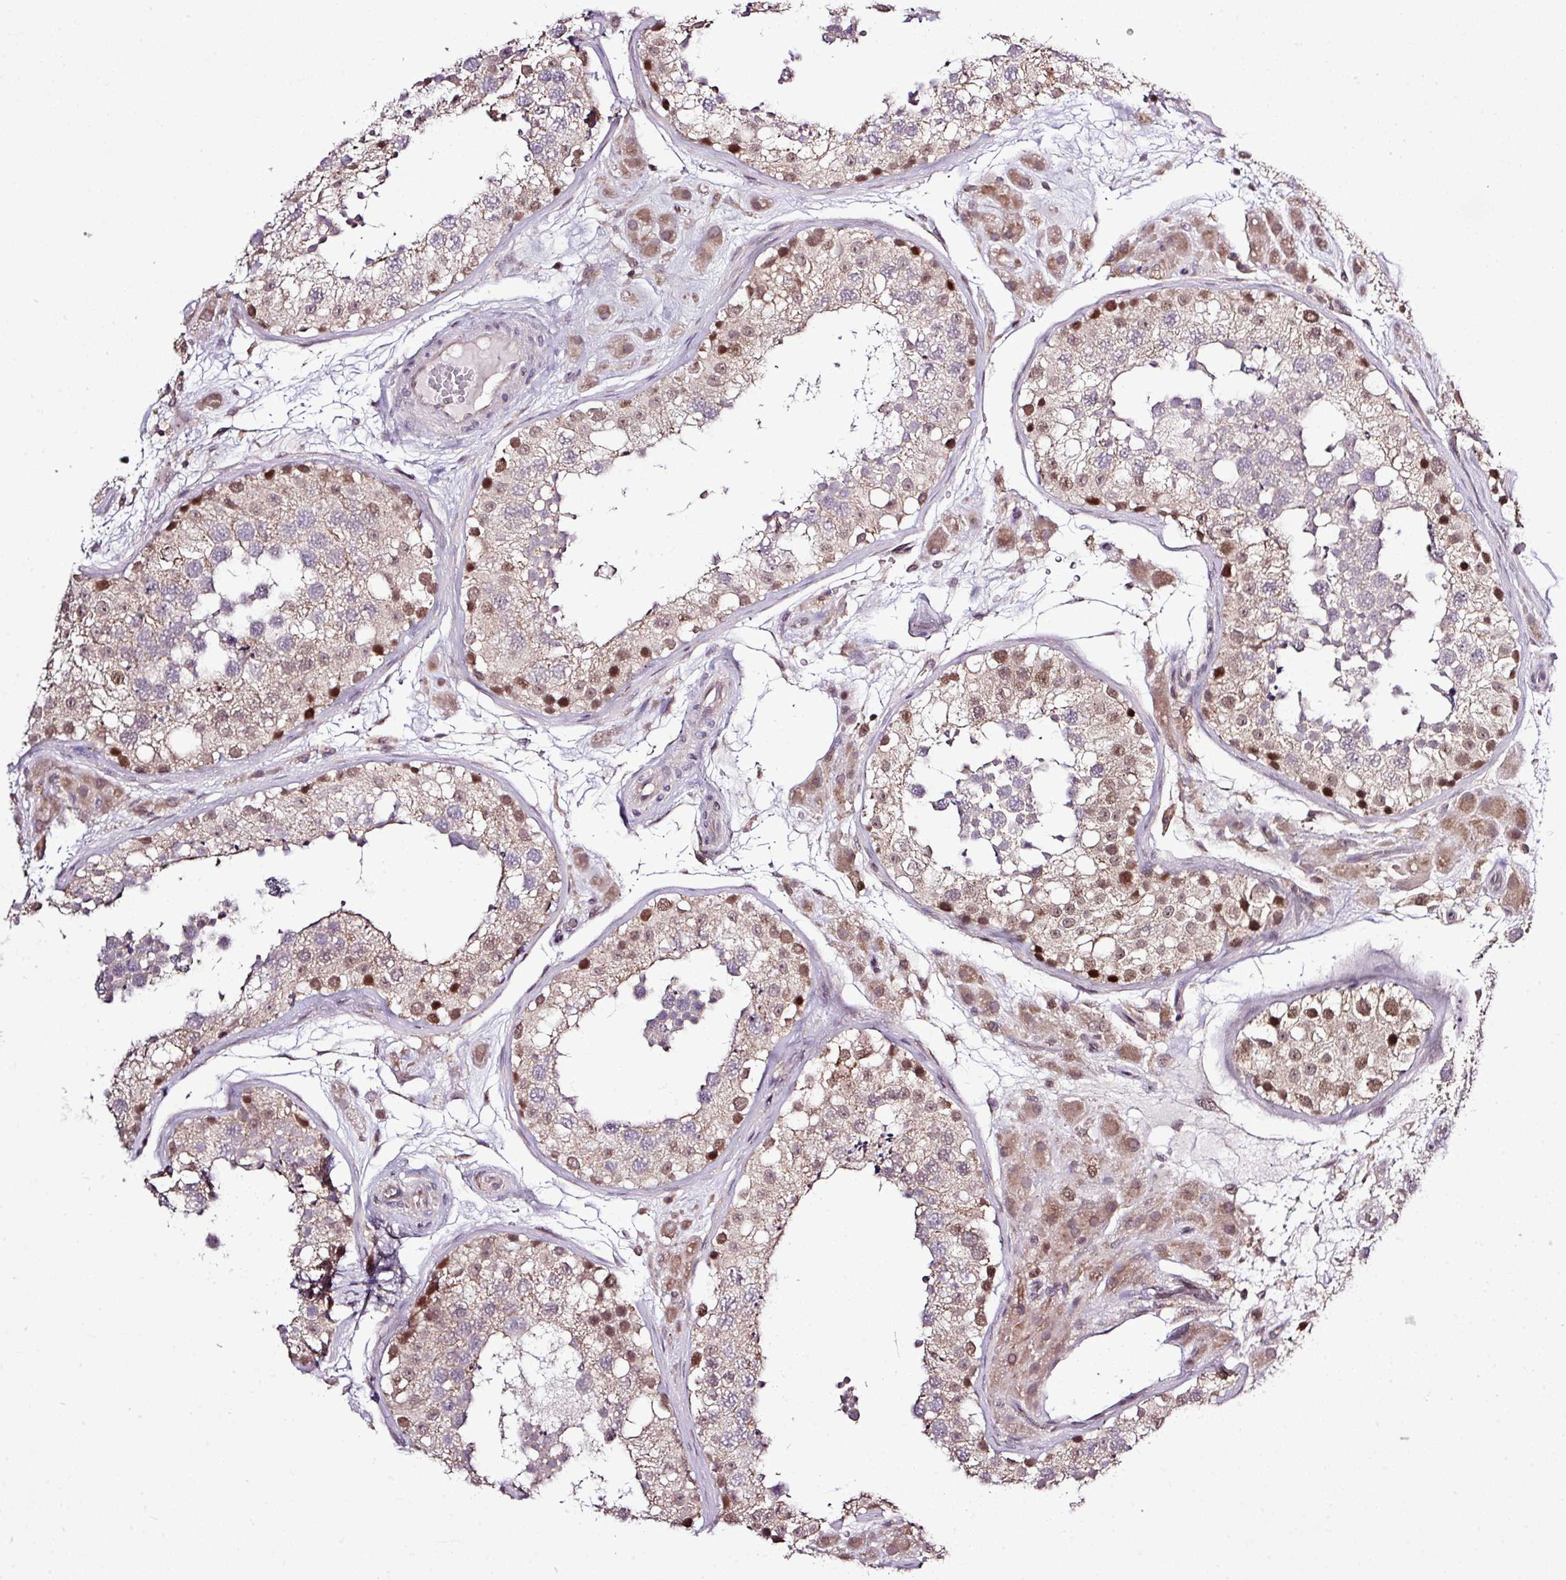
{"staining": {"intensity": "strong", "quantity": "<25%", "location": "cytoplasmic/membranous,nuclear"}, "tissue": "testis", "cell_type": "Cells in seminiferous ducts", "image_type": "normal", "snomed": [{"axis": "morphology", "description": "Normal tissue, NOS"}, {"axis": "topography", "description": "Testis"}], "caption": "A brown stain shows strong cytoplasmic/membranous,nuclear expression of a protein in cells in seminiferous ducts of normal human testis. The staining was performed using DAB (3,3'-diaminobenzidine) to visualize the protein expression in brown, while the nuclei were stained in blue with hematoxylin (Magnification: 20x).", "gene": "SMCO4", "patient": {"sex": "male", "age": 26}}